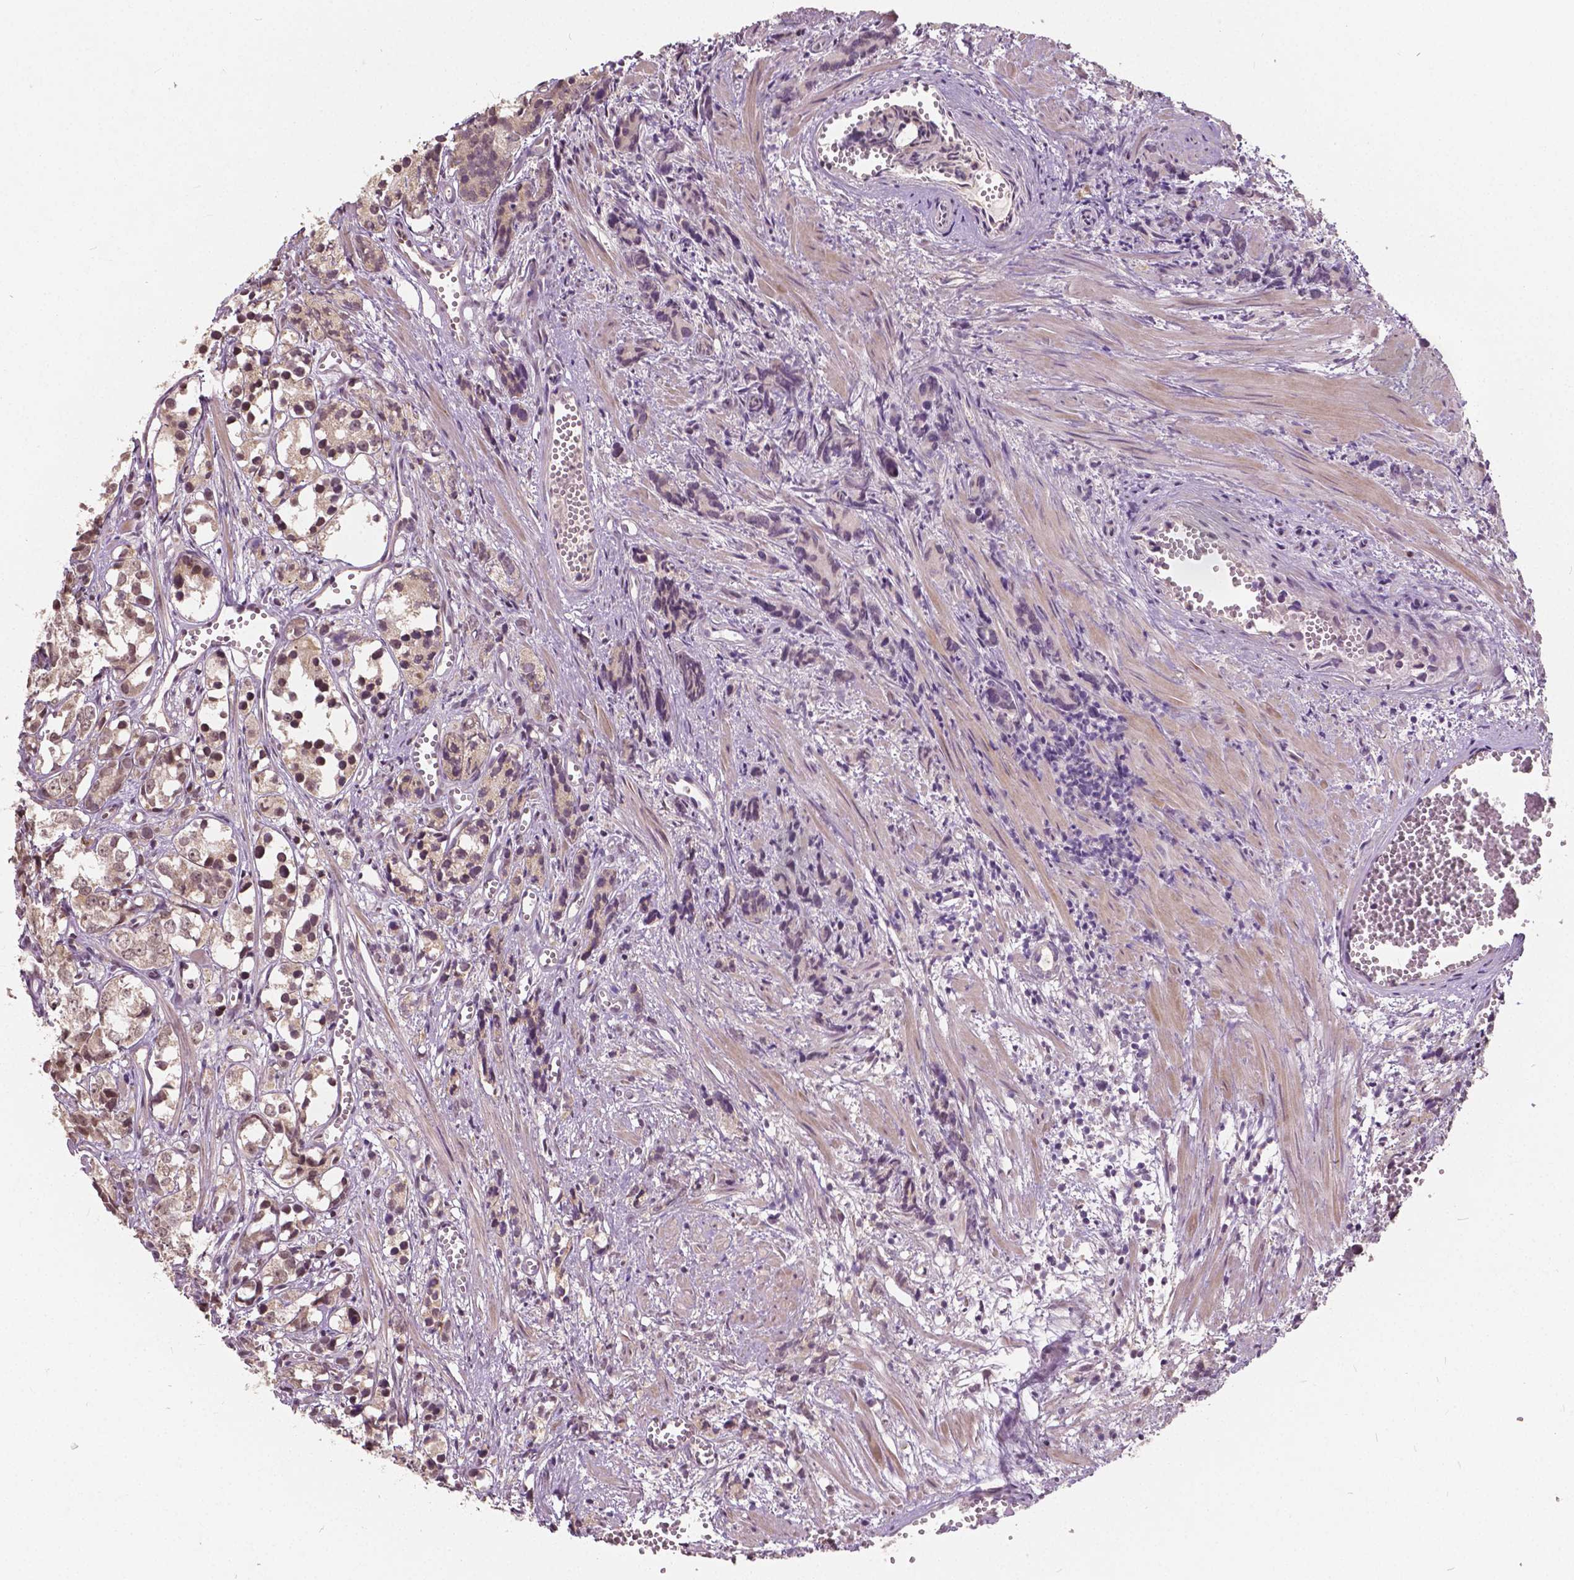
{"staining": {"intensity": "moderate", "quantity": "<25%", "location": "nuclear"}, "tissue": "prostate cancer", "cell_type": "Tumor cells", "image_type": "cancer", "snomed": [{"axis": "morphology", "description": "Adenocarcinoma, High grade"}, {"axis": "topography", "description": "Prostate"}], "caption": "DAB (3,3'-diaminobenzidine) immunohistochemical staining of human prostate cancer exhibits moderate nuclear protein positivity in approximately <25% of tumor cells. (Brightfield microscopy of DAB IHC at high magnification).", "gene": "HMBOX1", "patient": {"sex": "male", "age": 77}}